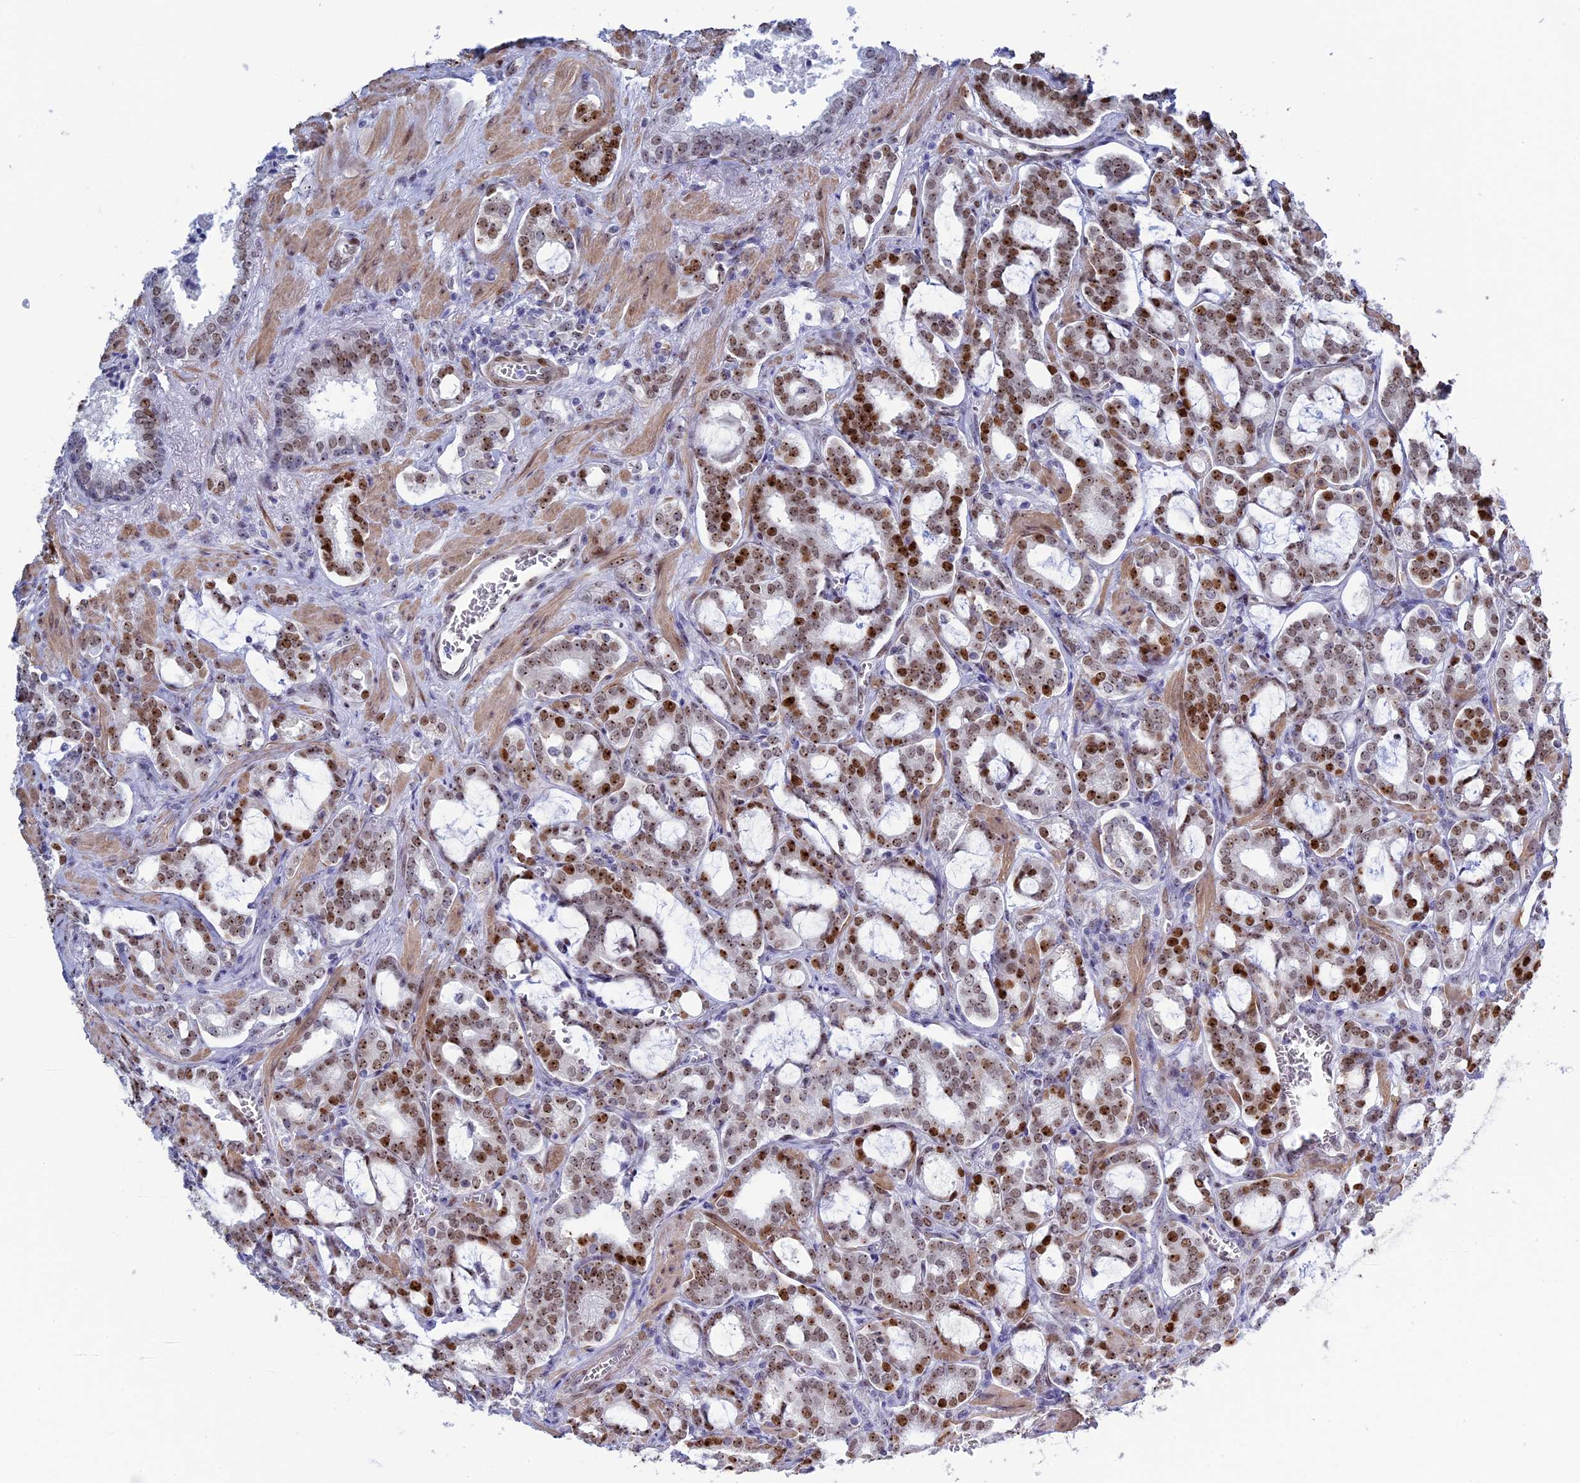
{"staining": {"intensity": "strong", "quantity": ">75%", "location": "nuclear"}, "tissue": "prostate cancer", "cell_type": "Tumor cells", "image_type": "cancer", "snomed": [{"axis": "morphology", "description": "Adenocarcinoma, High grade"}, {"axis": "topography", "description": "Prostate and seminal vesicle, NOS"}], "caption": "The micrograph exhibits a brown stain indicating the presence of a protein in the nuclear of tumor cells in prostate cancer (adenocarcinoma (high-grade)). (DAB (3,3'-diaminobenzidine) = brown stain, brightfield microscopy at high magnification).", "gene": "CCDC86", "patient": {"sex": "male", "age": 67}}